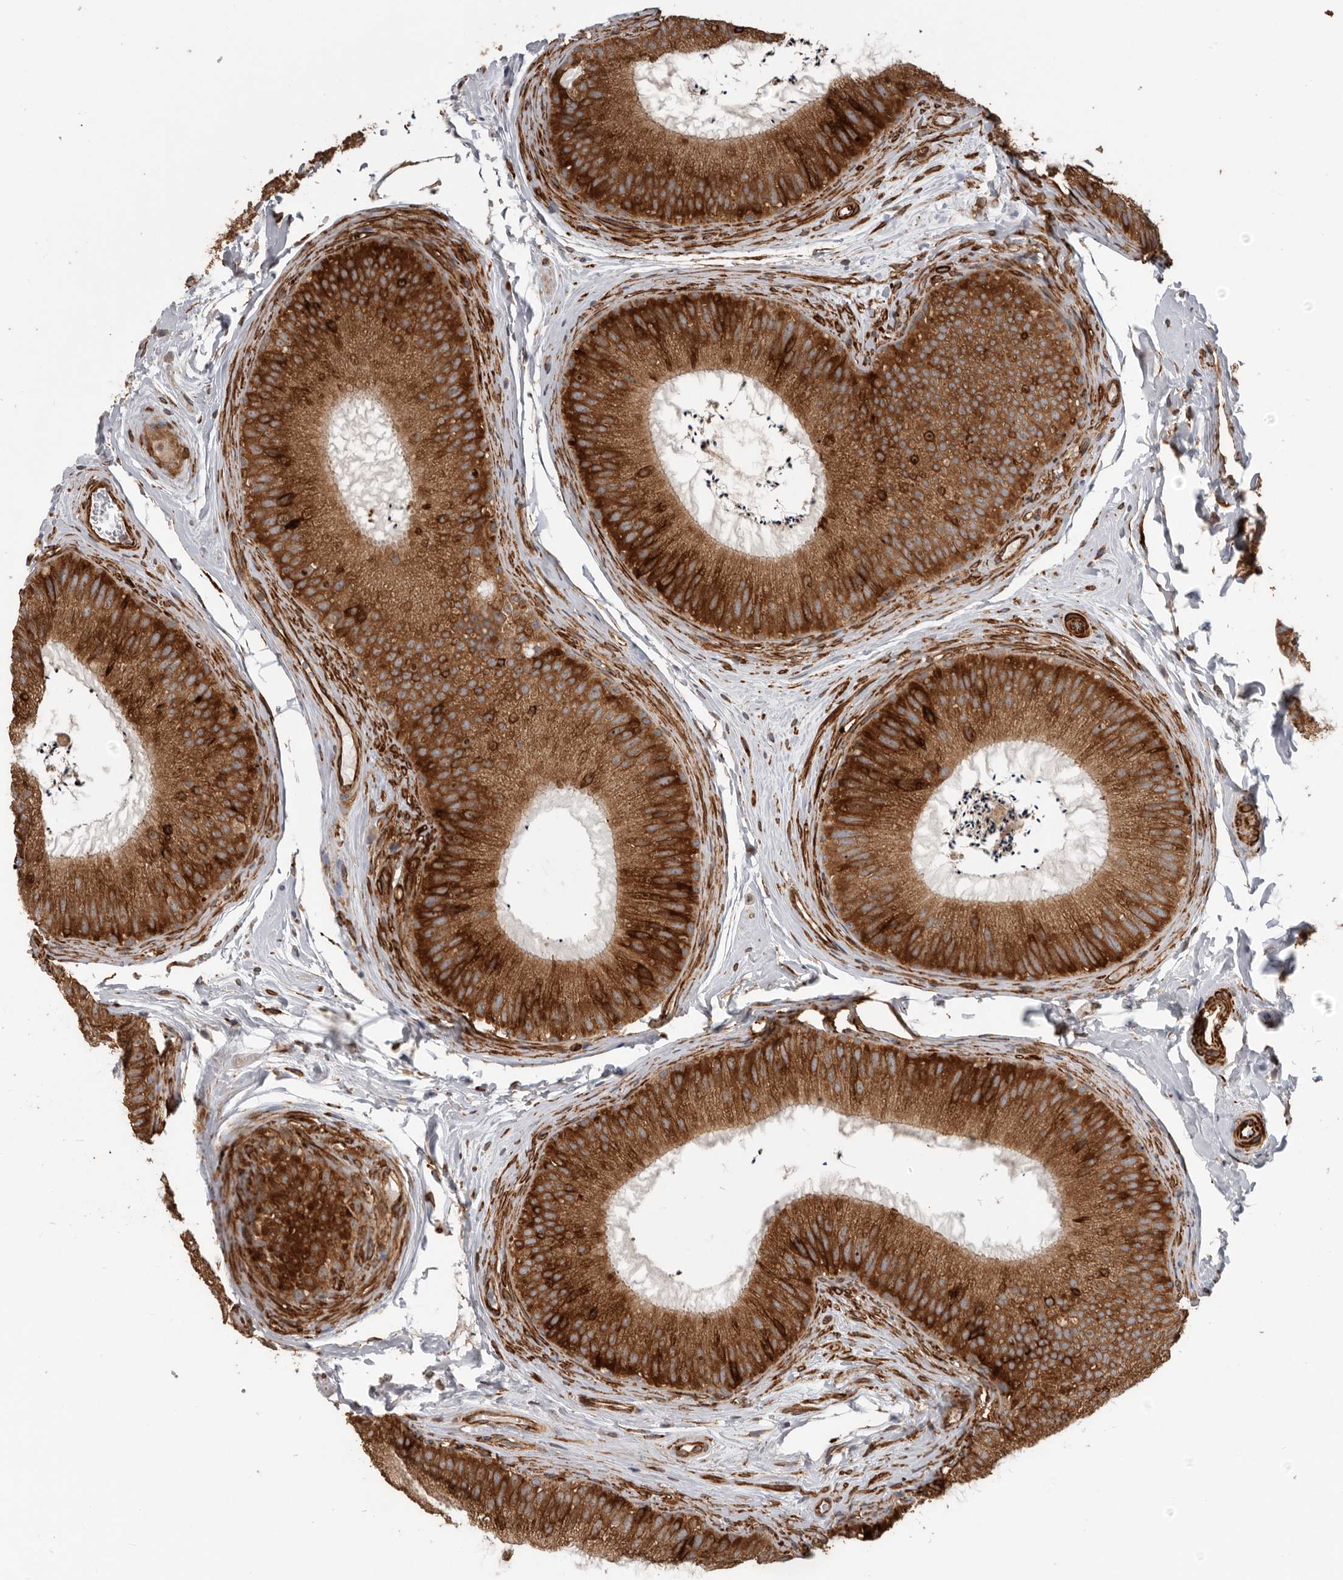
{"staining": {"intensity": "strong", "quantity": ">75%", "location": "cytoplasmic/membranous"}, "tissue": "epididymis", "cell_type": "Glandular cells", "image_type": "normal", "snomed": [{"axis": "morphology", "description": "Normal tissue, NOS"}, {"axis": "topography", "description": "Epididymis"}], "caption": "Protein expression analysis of normal epididymis exhibits strong cytoplasmic/membranous staining in about >75% of glandular cells.", "gene": "CEP350", "patient": {"sex": "male", "age": 45}}